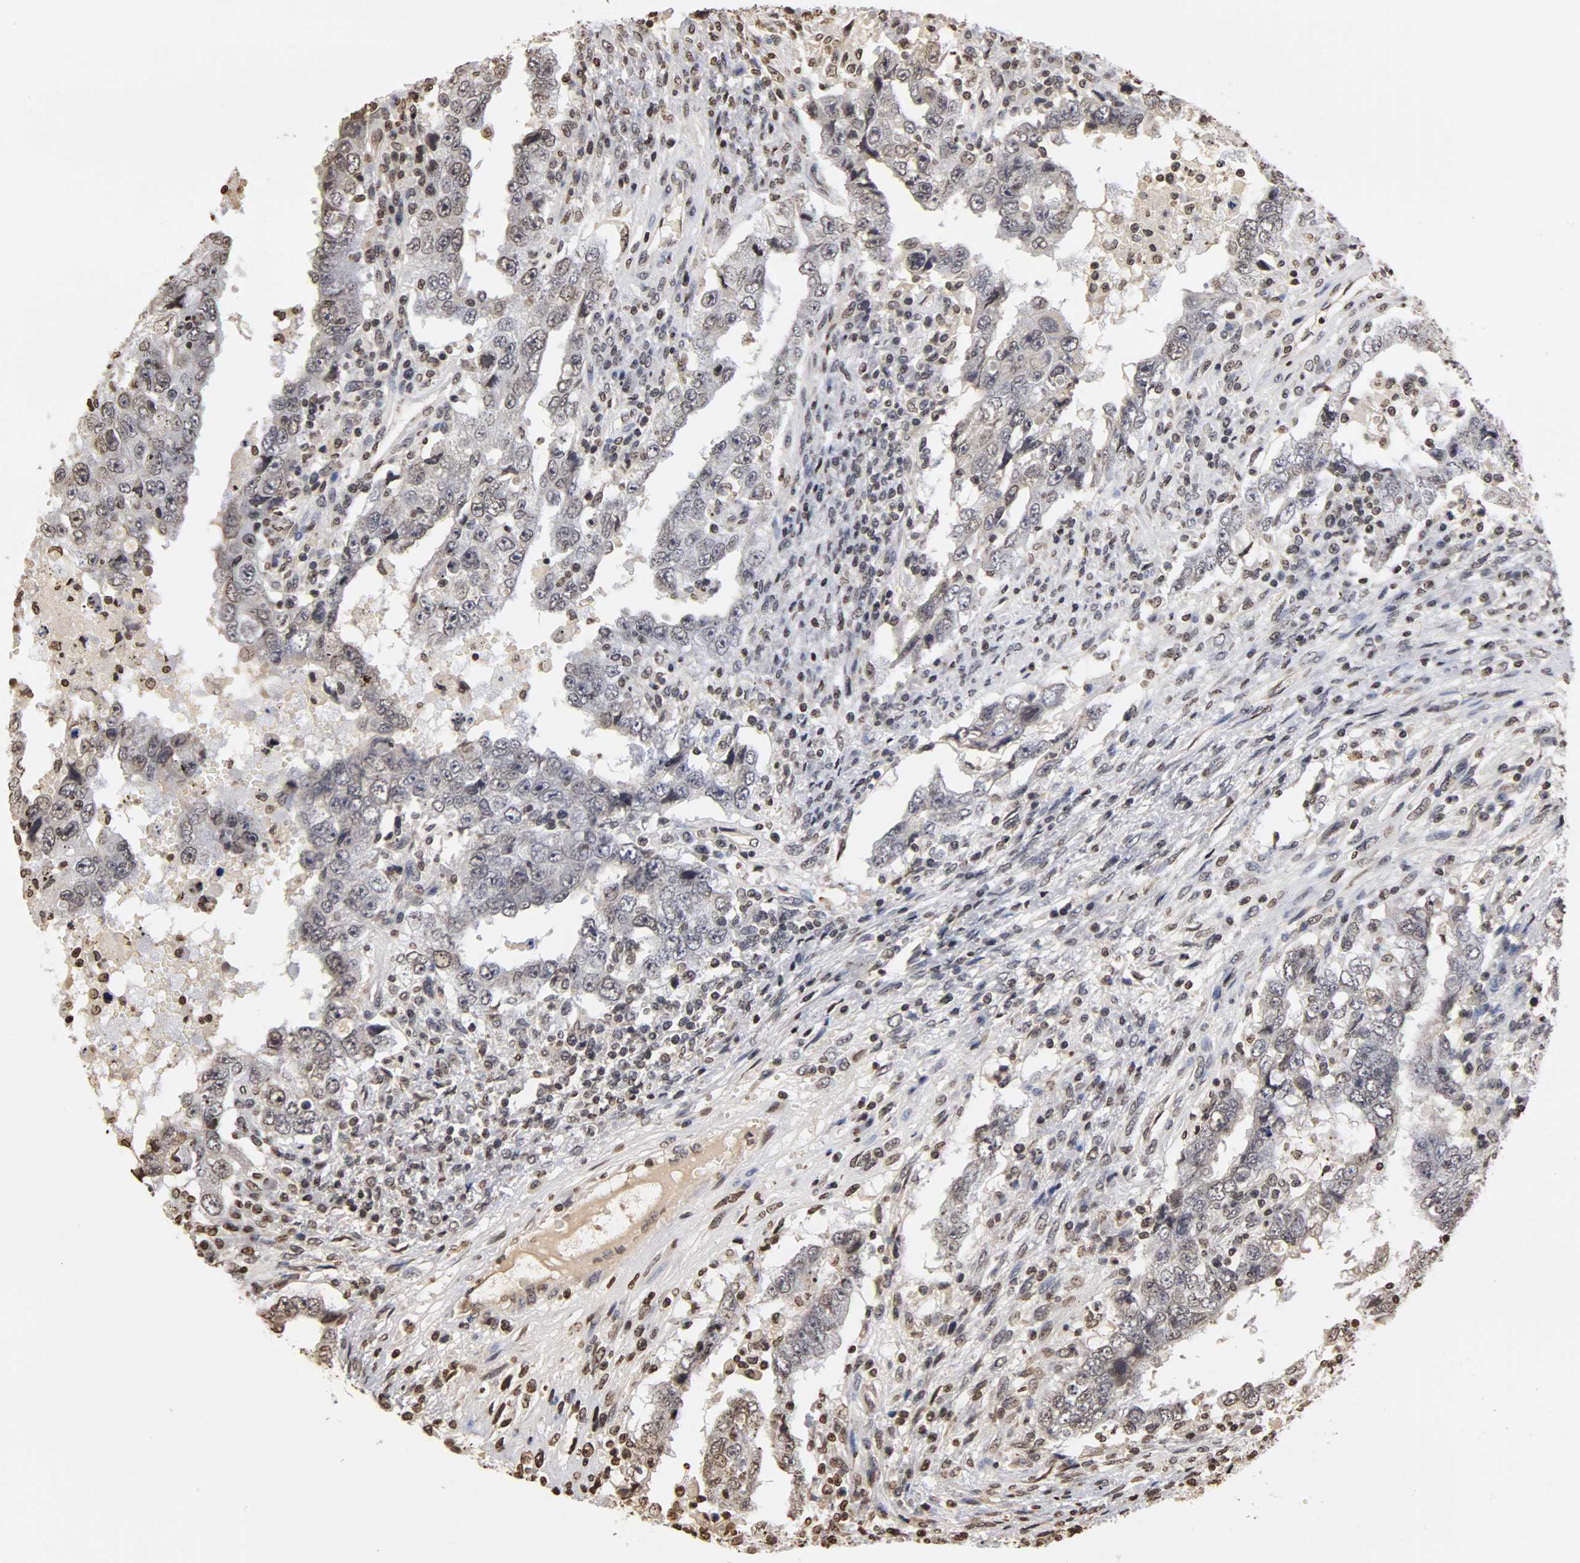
{"staining": {"intensity": "weak", "quantity": "<25%", "location": "nuclear"}, "tissue": "testis cancer", "cell_type": "Tumor cells", "image_type": "cancer", "snomed": [{"axis": "morphology", "description": "Carcinoma, Embryonal, NOS"}, {"axis": "topography", "description": "Testis"}], "caption": "A micrograph of embryonal carcinoma (testis) stained for a protein shows no brown staining in tumor cells.", "gene": "ERCC2", "patient": {"sex": "male", "age": 26}}